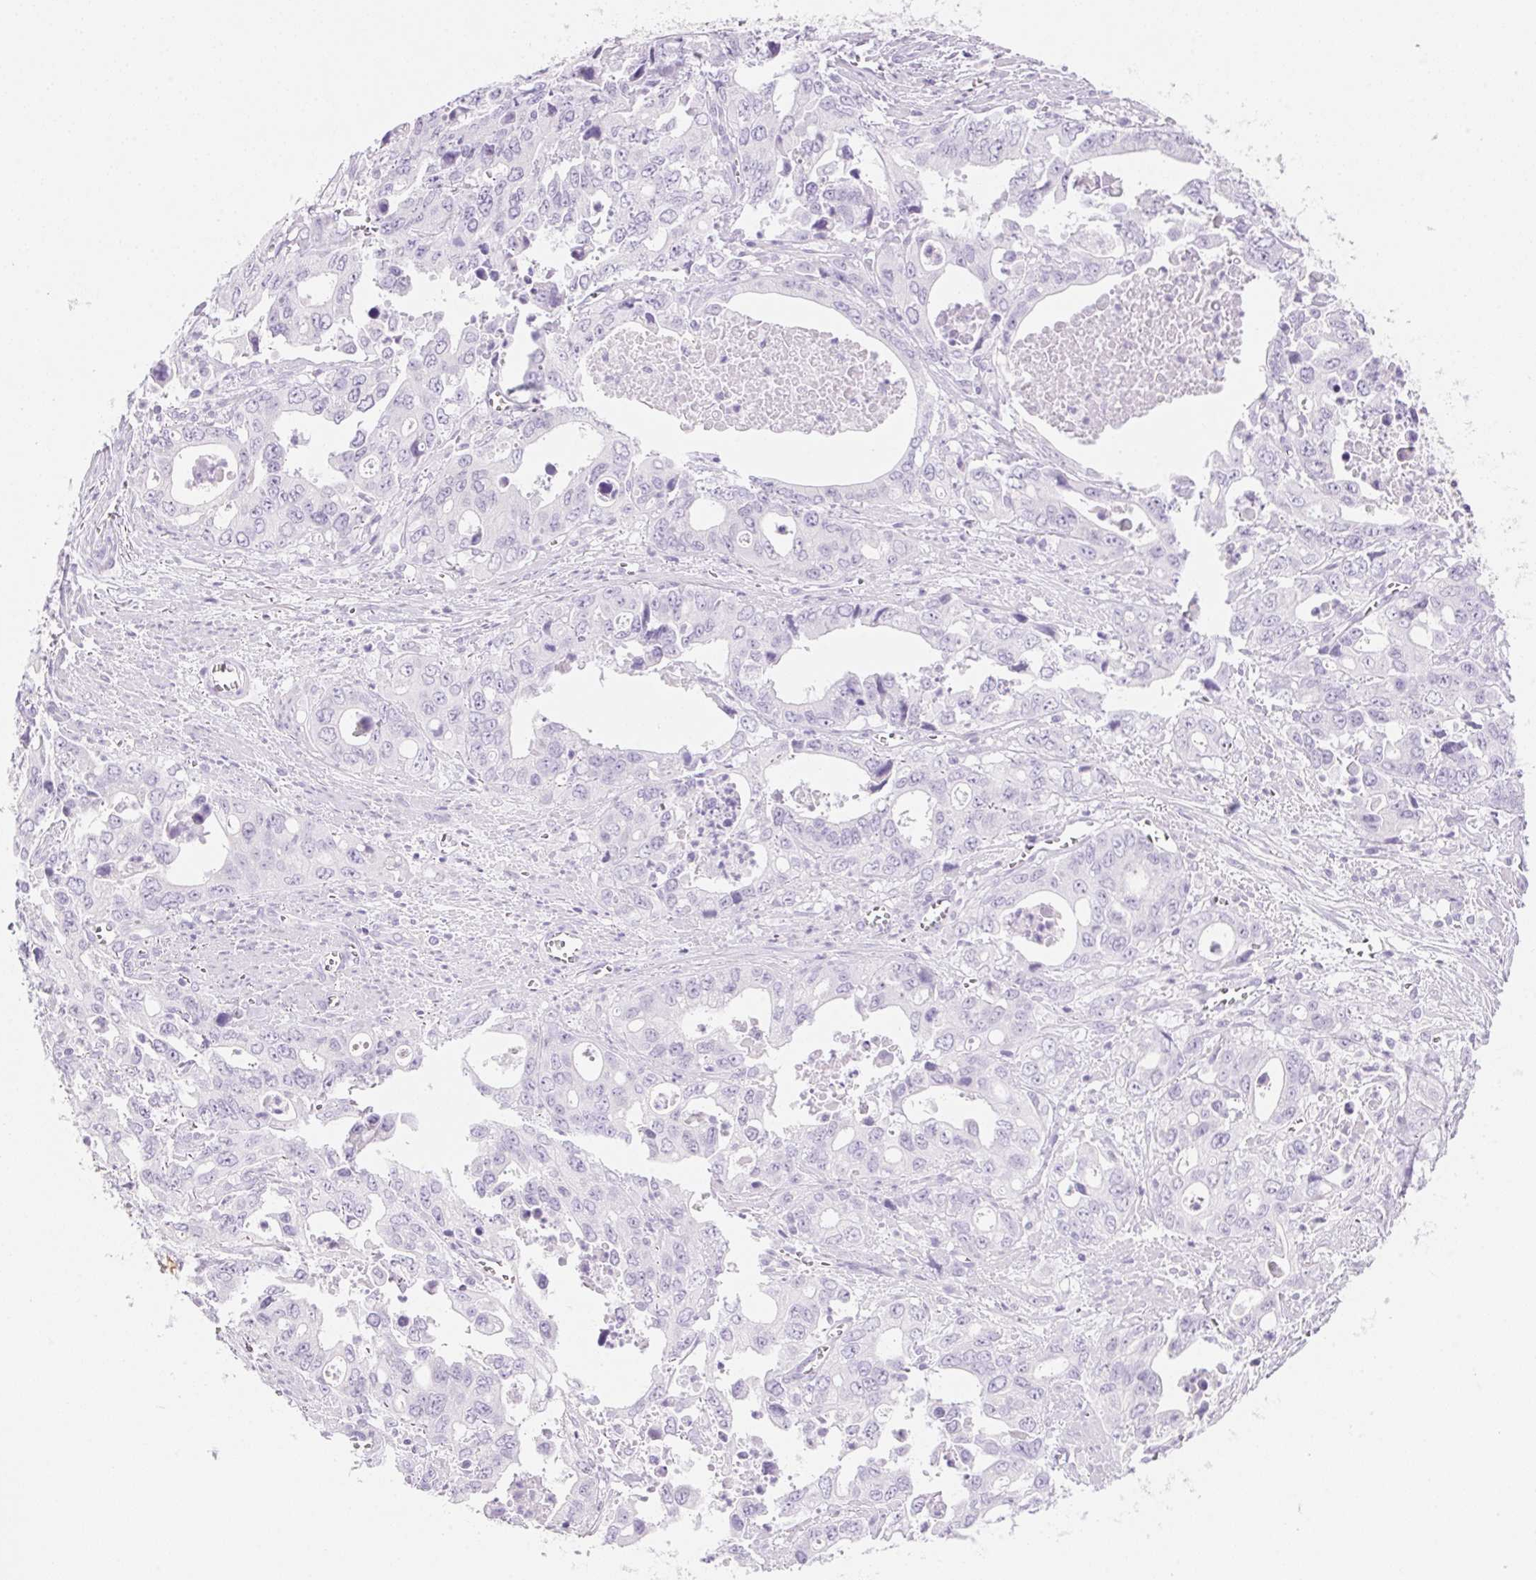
{"staining": {"intensity": "negative", "quantity": "none", "location": "none"}, "tissue": "stomach cancer", "cell_type": "Tumor cells", "image_type": "cancer", "snomed": [{"axis": "morphology", "description": "Adenocarcinoma, NOS"}, {"axis": "topography", "description": "Stomach, upper"}], "caption": "Tumor cells show no significant staining in adenocarcinoma (stomach).", "gene": "DHCR24", "patient": {"sex": "male", "age": 74}}